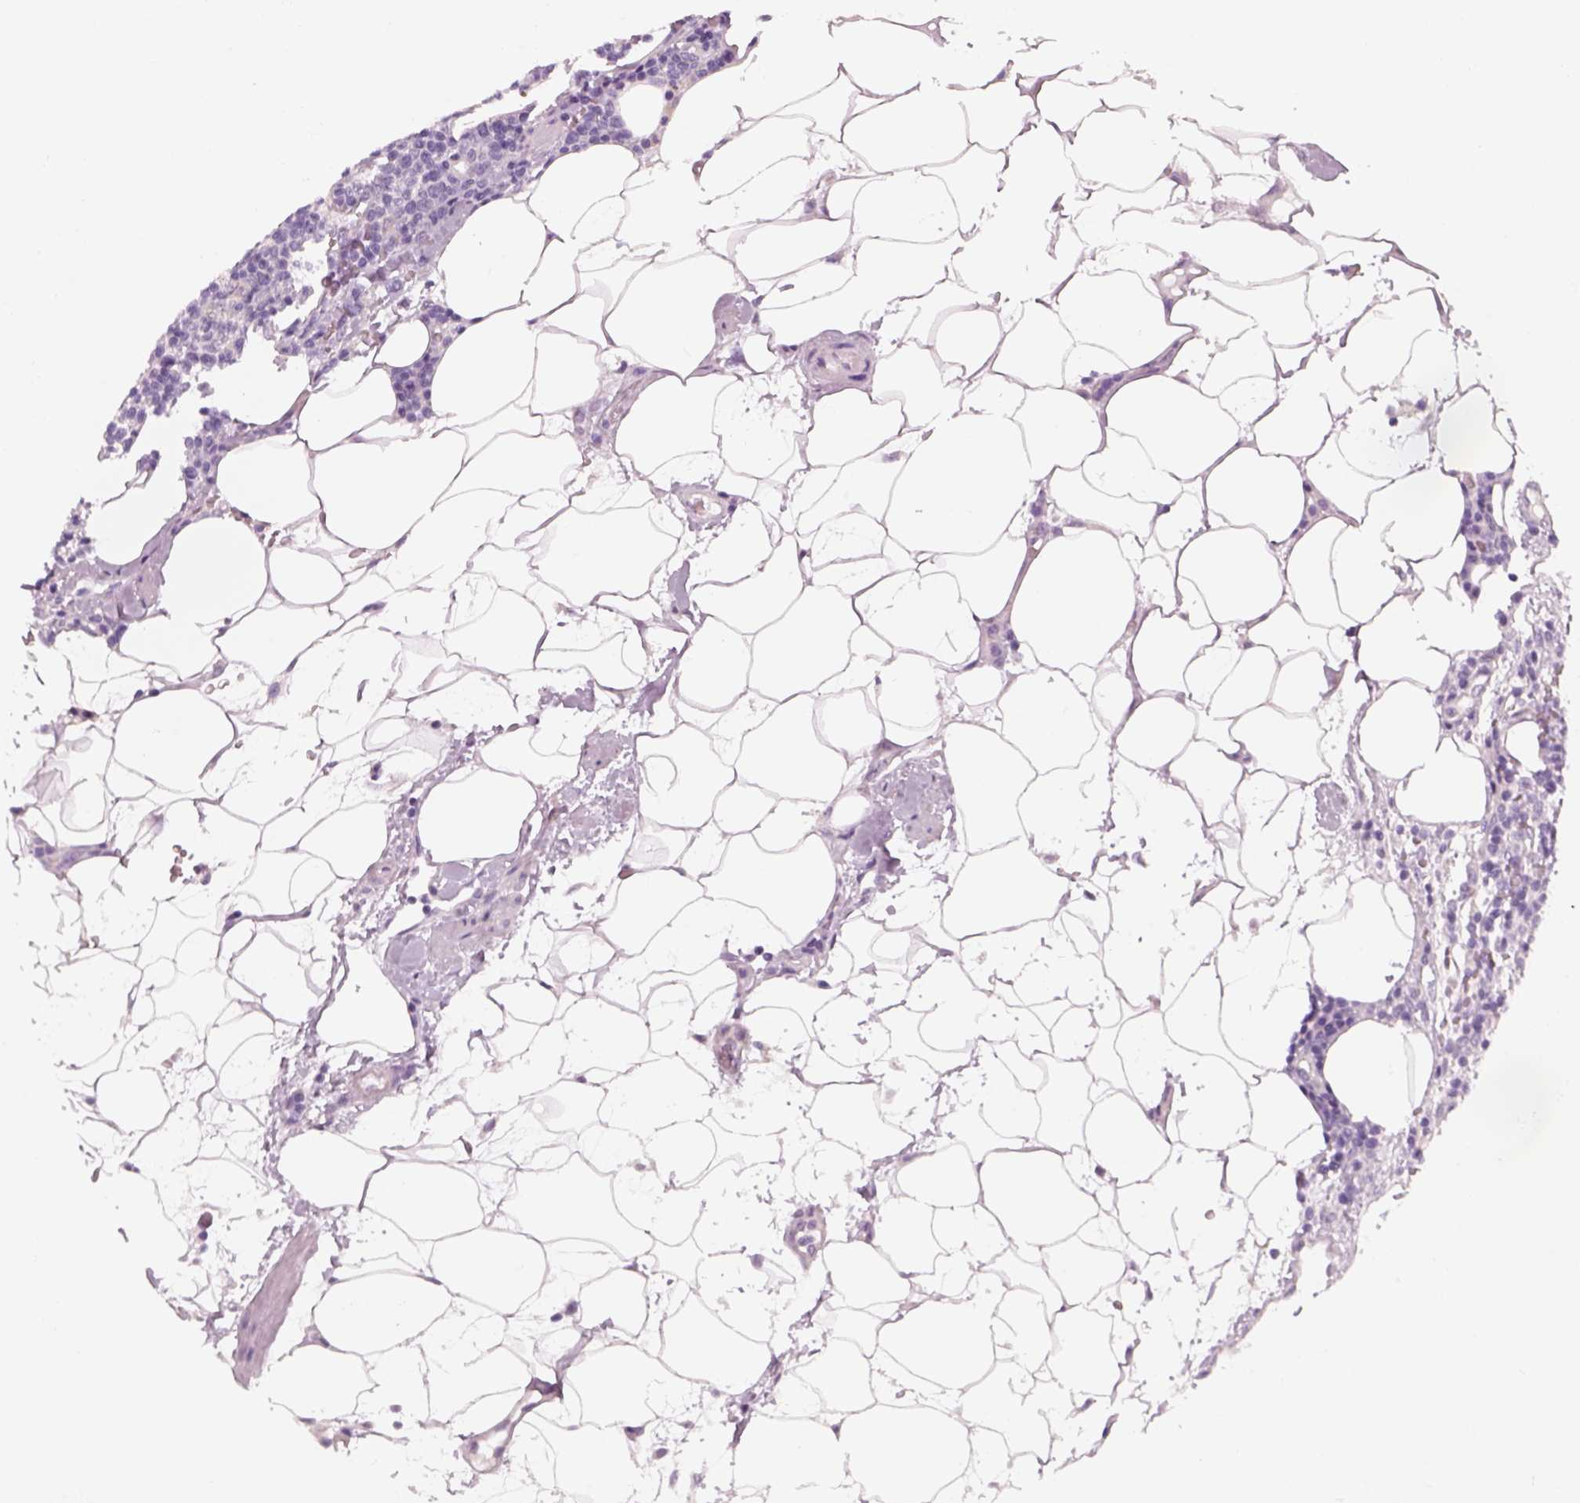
{"staining": {"intensity": "negative", "quantity": "none", "location": "none"}, "tissue": "lymphoma", "cell_type": "Tumor cells", "image_type": "cancer", "snomed": [{"axis": "morphology", "description": "Malignant lymphoma, non-Hodgkin's type, High grade"}, {"axis": "topography", "description": "Lymph node"}], "caption": "Lymphoma was stained to show a protein in brown. There is no significant positivity in tumor cells.", "gene": "KCNMB4", "patient": {"sex": "male", "age": 61}}